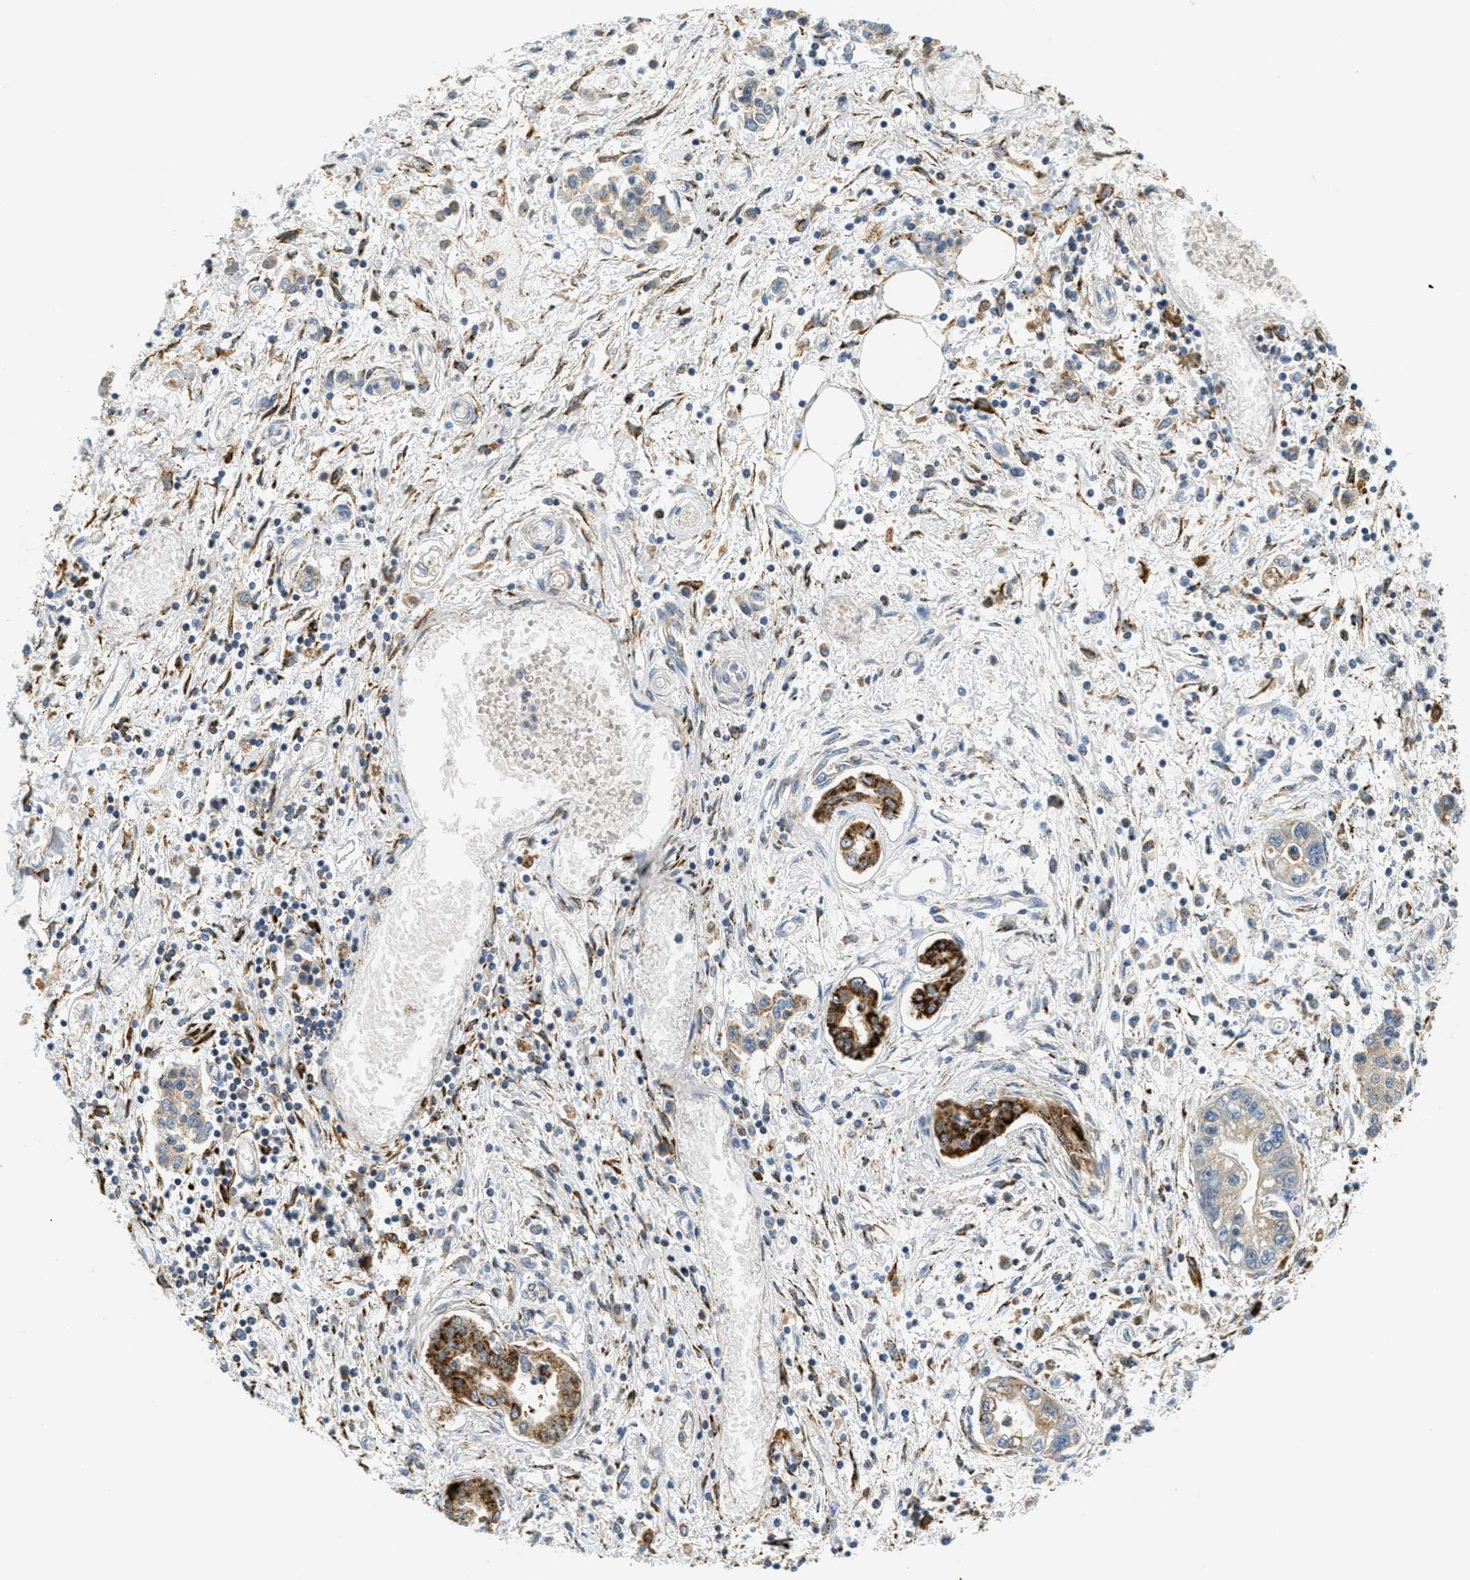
{"staining": {"intensity": "strong", "quantity": "25%-75%", "location": "cytoplasmic/membranous"}, "tissue": "pancreatic cancer", "cell_type": "Tumor cells", "image_type": "cancer", "snomed": [{"axis": "morphology", "description": "Adenocarcinoma, NOS"}, {"axis": "topography", "description": "Pancreas"}], "caption": "Immunohistochemistry (IHC) (DAB) staining of human pancreatic cancer (adenocarcinoma) shows strong cytoplasmic/membranous protein expression in about 25%-75% of tumor cells.", "gene": "HLCS", "patient": {"sex": "male", "age": 56}}